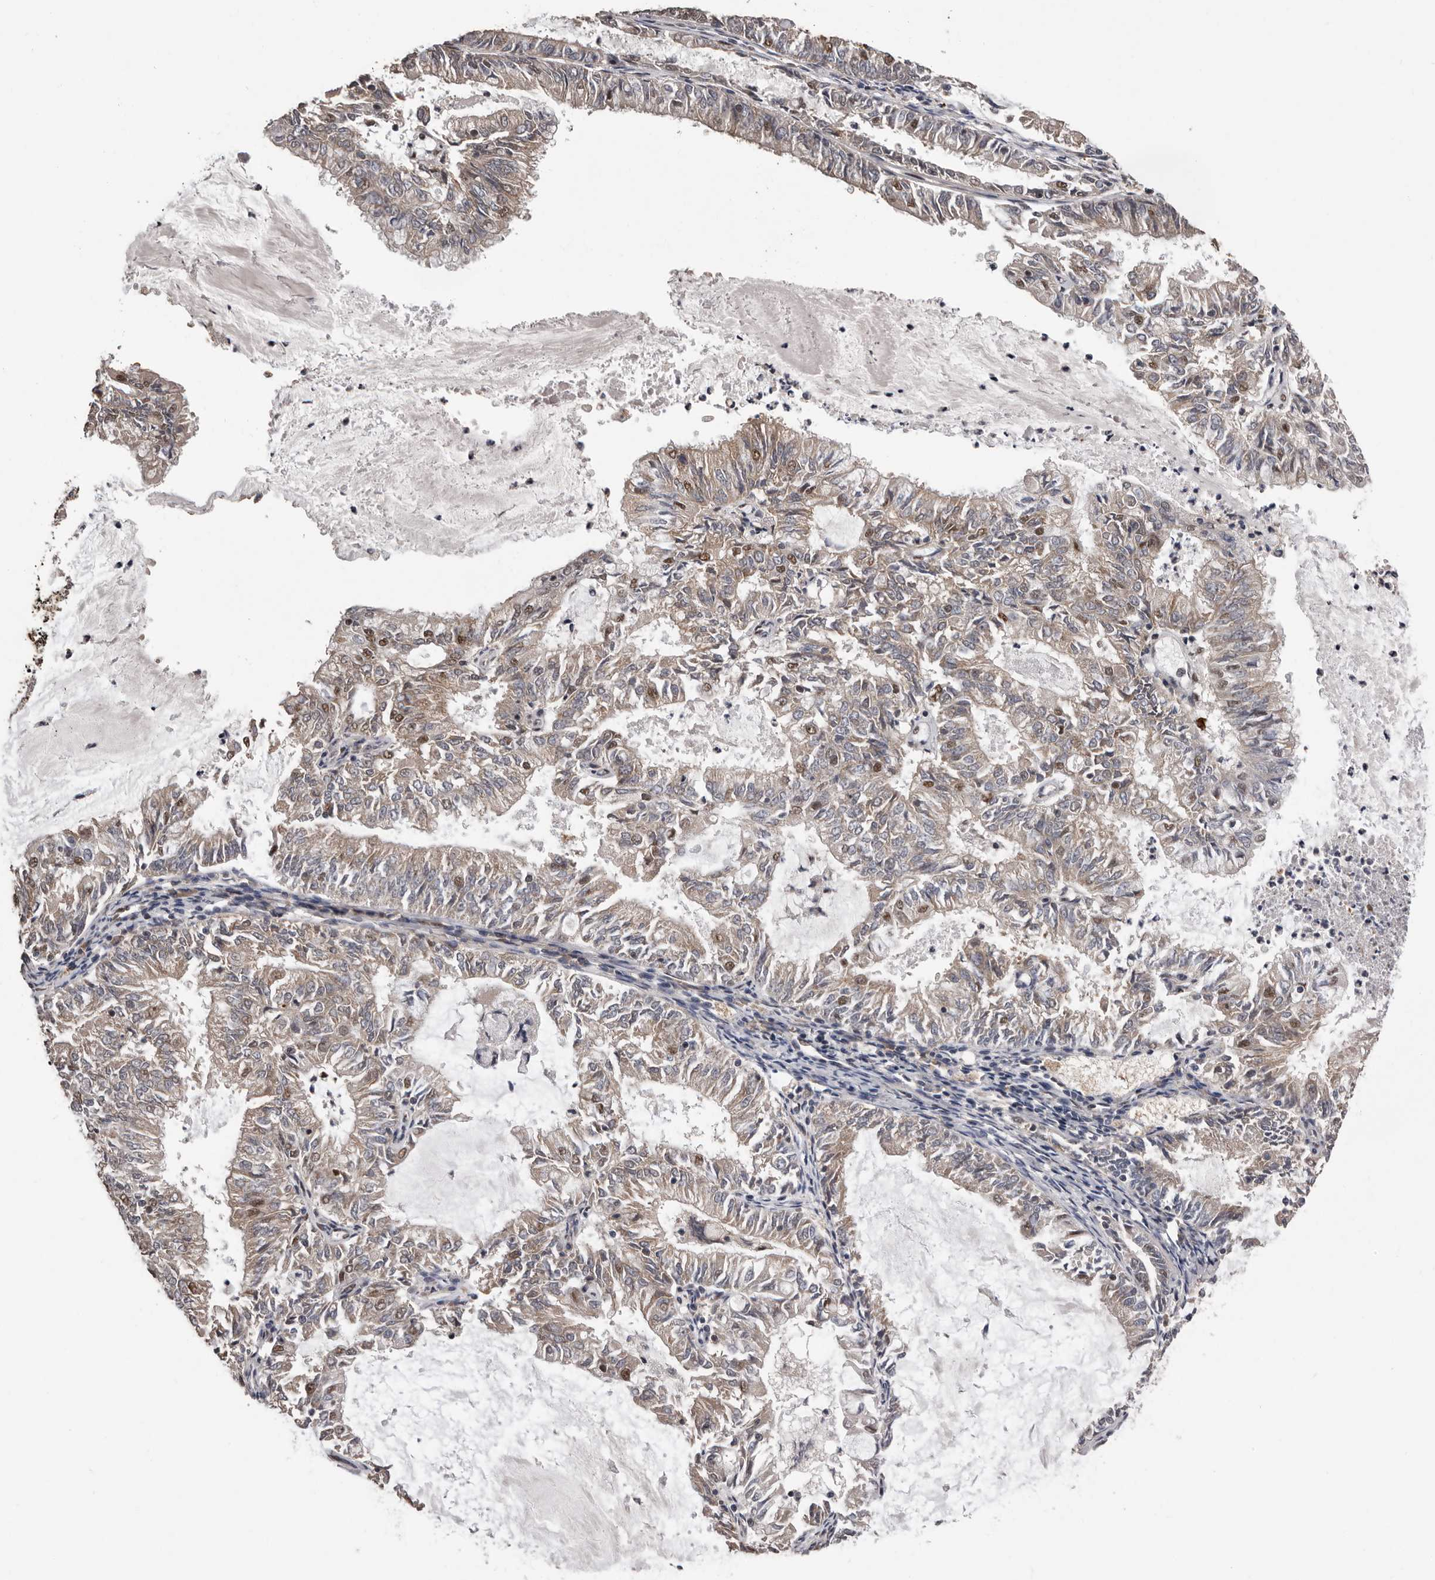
{"staining": {"intensity": "weak", "quantity": "<25%", "location": "cytoplasmic/membranous"}, "tissue": "endometrial cancer", "cell_type": "Tumor cells", "image_type": "cancer", "snomed": [{"axis": "morphology", "description": "Adenocarcinoma, NOS"}, {"axis": "topography", "description": "Endometrium"}], "caption": "High magnification brightfield microscopy of endometrial cancer stained with DAB (brown) and counterstained with hematoxylin (blue): tumor cells show no significant expression.", "gene": "VPS37A", "patient": {"sex": "female", "age": 57}}